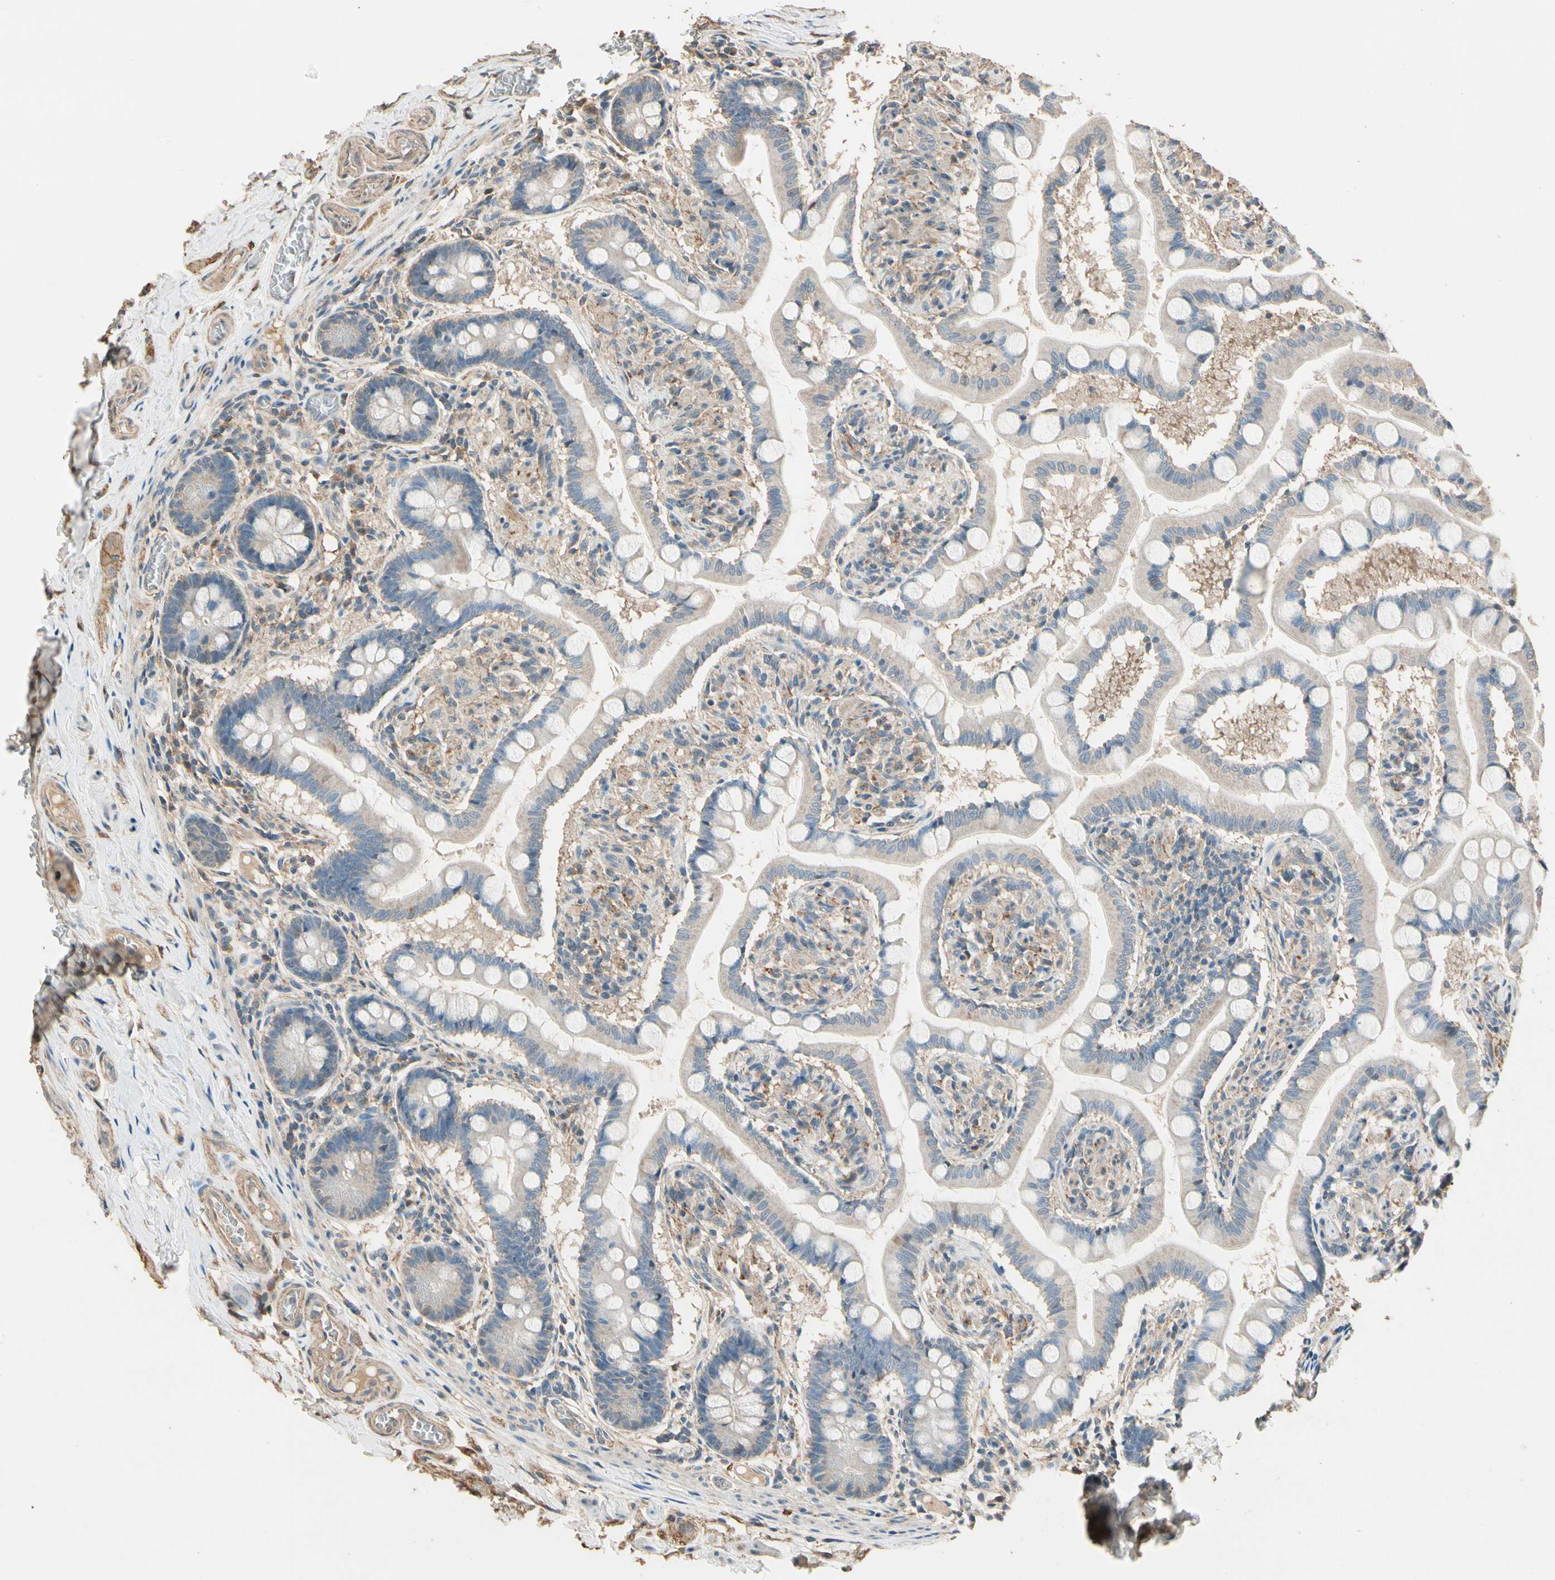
{"staining": {"intensity": "weak", "quantity": "25%-75%", "location": "cytoplasmic/membranous"}, "tissue": "small intestine", "cell_type": "Glandular cells", "image_type": "normal", "snomed": [{"axis": "morphology", "description": "Normal tissue, NOS"}, {"axis": "topography", "description": "Small intestine"}], "caption": "Immunohistochemistry (IHC) histopathology image of normal small intestine: small intestine stained using immunohistochemistry reveals low levels of weak protein expression localized specifically in the cytoplasmic/membranous of glandular cells, appearing as a cytoplasmic/membranous brown color.", "gene": "CDH6", "patient": {"sex": "male", "age": 41}}